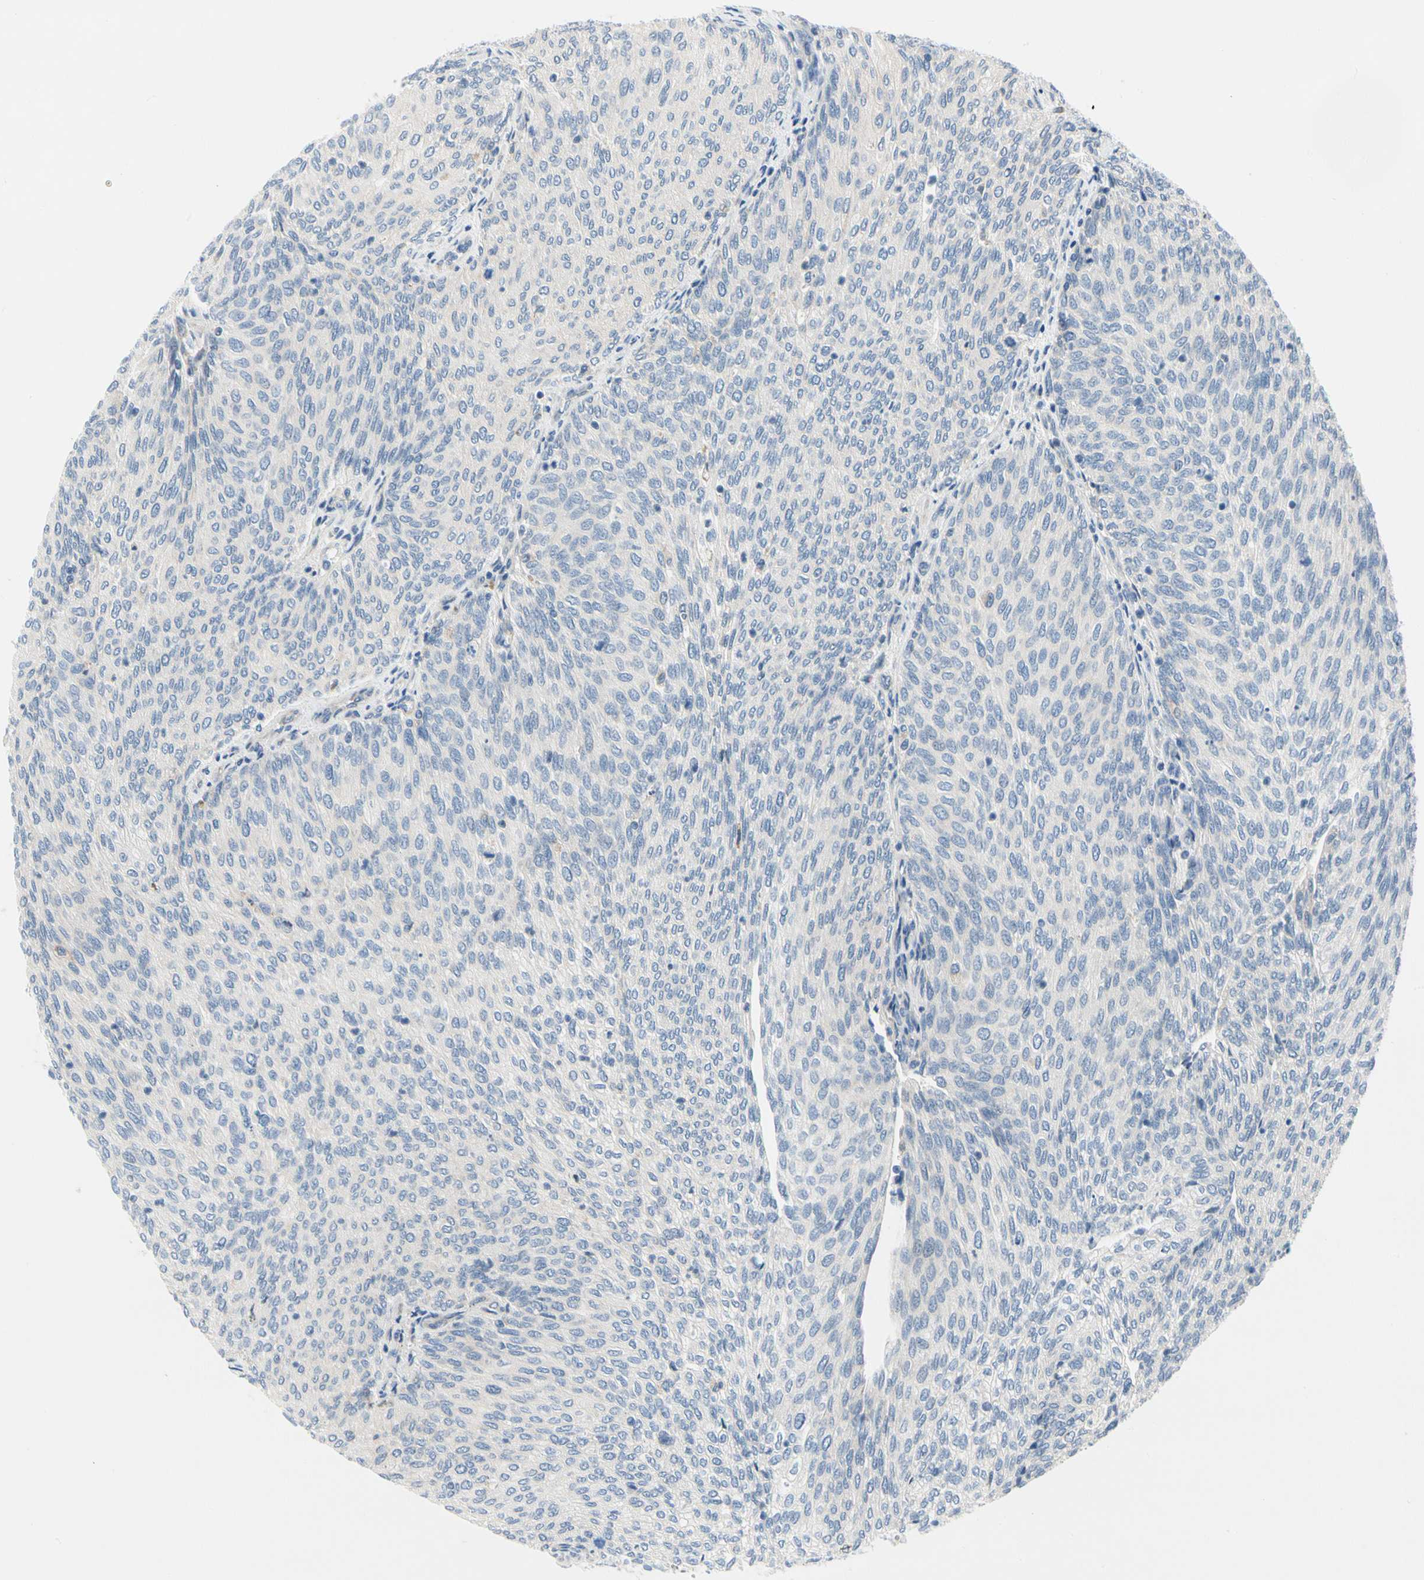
{"staining": {"intensity": "negative", "quantity": "none", "location": "none"}, "tissue": "urothelial cancer", "cell_type": "Tumor cells", "image_type": "cancer", "snomed": [{"axis": "morphology", "description": "Urothelial carcinoma, Low grade"}, {"axis": "topography", "description": "Urinary bladder"}], "caption": "Image shows no significant protein positivity in tumor cells of urothelial carcinoma (low-grade). (DAB immunohistochemistry (IHC) with hematoxylin counter stain).", "gene": "STXBP1", "patient": {"sex": "female", "age": 79}}